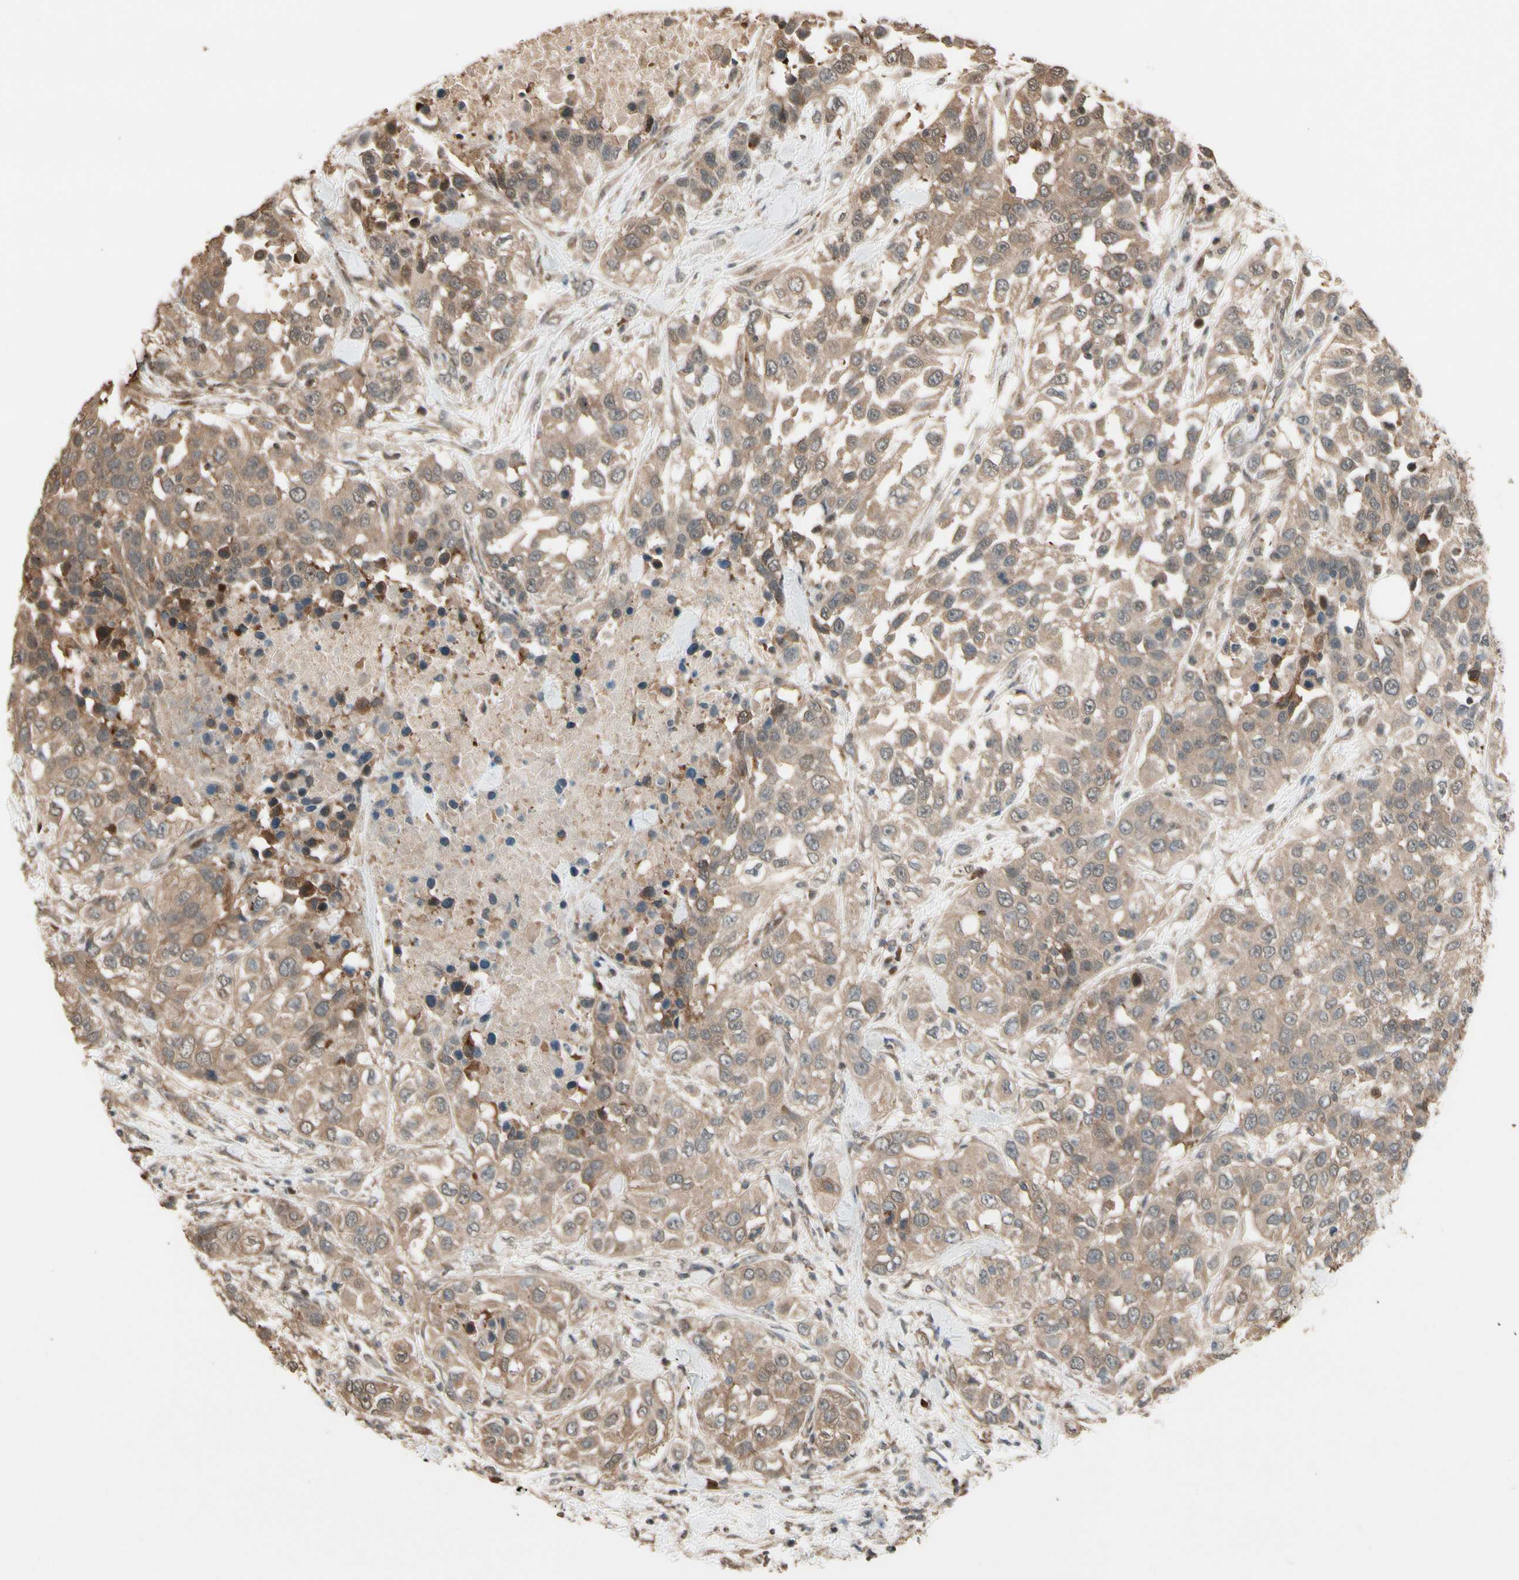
{"staining": {"intensity": "weak", "quantity": ">75%", "location": "cytoplasmic/membranous"}, "tissue": "urothelial cancer", "cell_type": "Tumor cells", "image_type": "cancer", "snomed": [{"axis": "morphology", "description": "Urothelial carcinoma, High grade"}, {"axis": "topography", "description": "Urinary bladder"}], "caption": "High-power microscopy captured an immunohistochemistry photomicrograph of urothelial cancer, revealing weak cytoplasmic/membranous positivity in approximately >75% of tumor cells.", "gene": "CSF1R", "patient": {"sex": "female", "age": 80}}